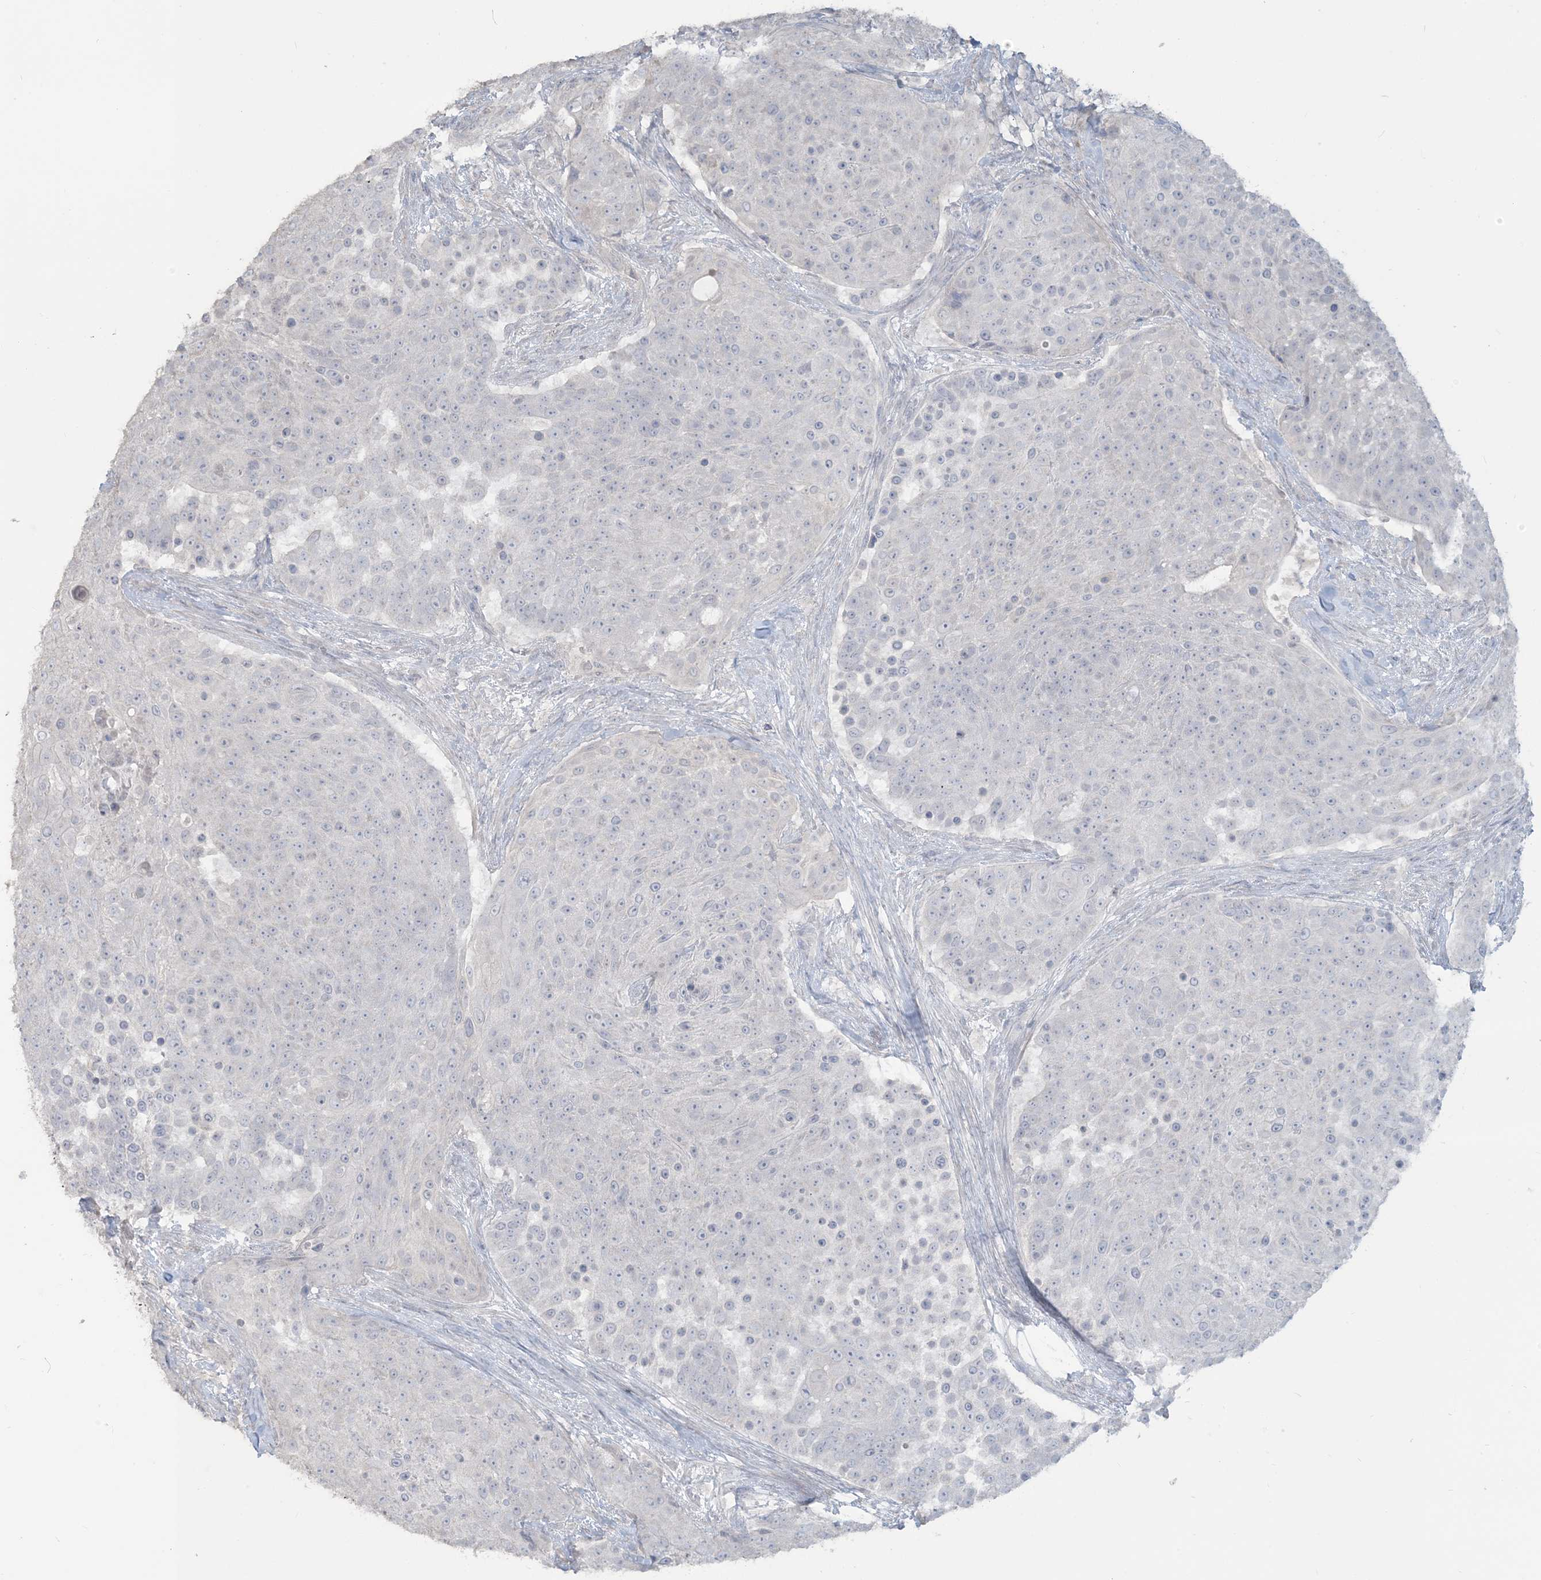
{"staining": {"intensity": "negative", "quantity": "none", "location": "none"}, "tissue": "urothelial cancer", "cell_type": "Tumor cells", "image_type": "cancer", "snomed": [{"axis": "morphology", "description": "Urothelial carcinoma, High grade"}, {"axis": "topography", "description": "Urinary bladder"}], "caption": "Immunohistochemical staining of human high-grade urothelial carcinoma exhibits no significant positivity in tumor cells. (DAB (3,3'-diaminobenzidine) immunohistochemistry (IHC), high magnification).", "gene": "NPHS2", "patient": {"sex": "female", "age": 63}}